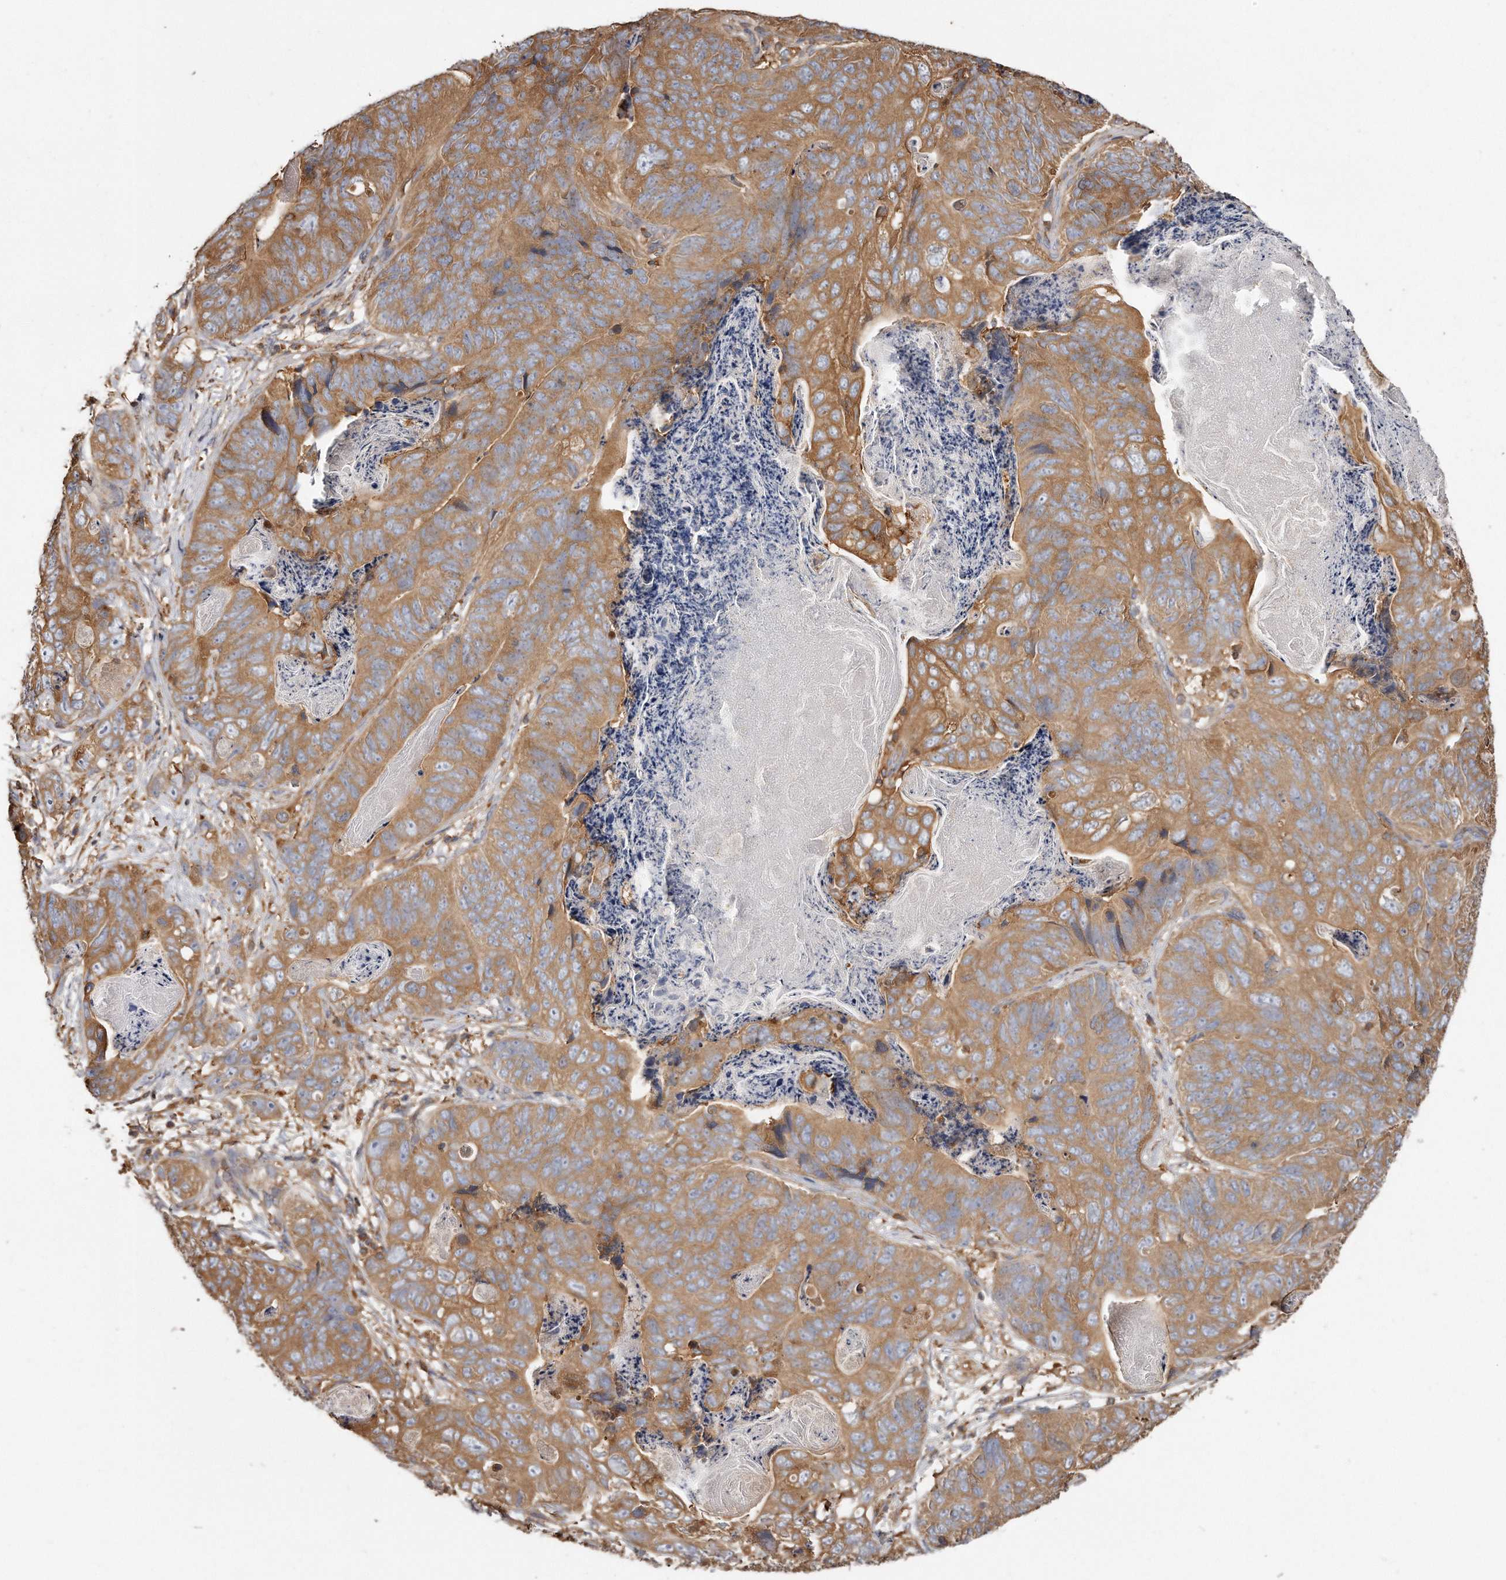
{"staining": {"intensity": "moderate", "quantity": ">75%", "location": "cytoplasmic/membranous"}, "tissue": "stomach cancer", "cell_type": "Tumor cells", "image_type": "cancer", "snomed": [{"axis": "morphology", "description": "Normal tissue, NOS"}, {"axis": "morphology", "description": "Adenocarcinoma, NOS"}, {"axis": "topography", "description": "Stomach"}], "caption": "IHC (DAB (3,3'-diaminobenzidine)) staining of adenocarcinoma (stomach) exhibits moderate cytoplasmic/membranous protein staining in about >75% of tumor cells. (DAB IHC with brightfield microscopy, high magnification).", "gene": "CAP1", "patient": {"sex": "female", "age": 89}}